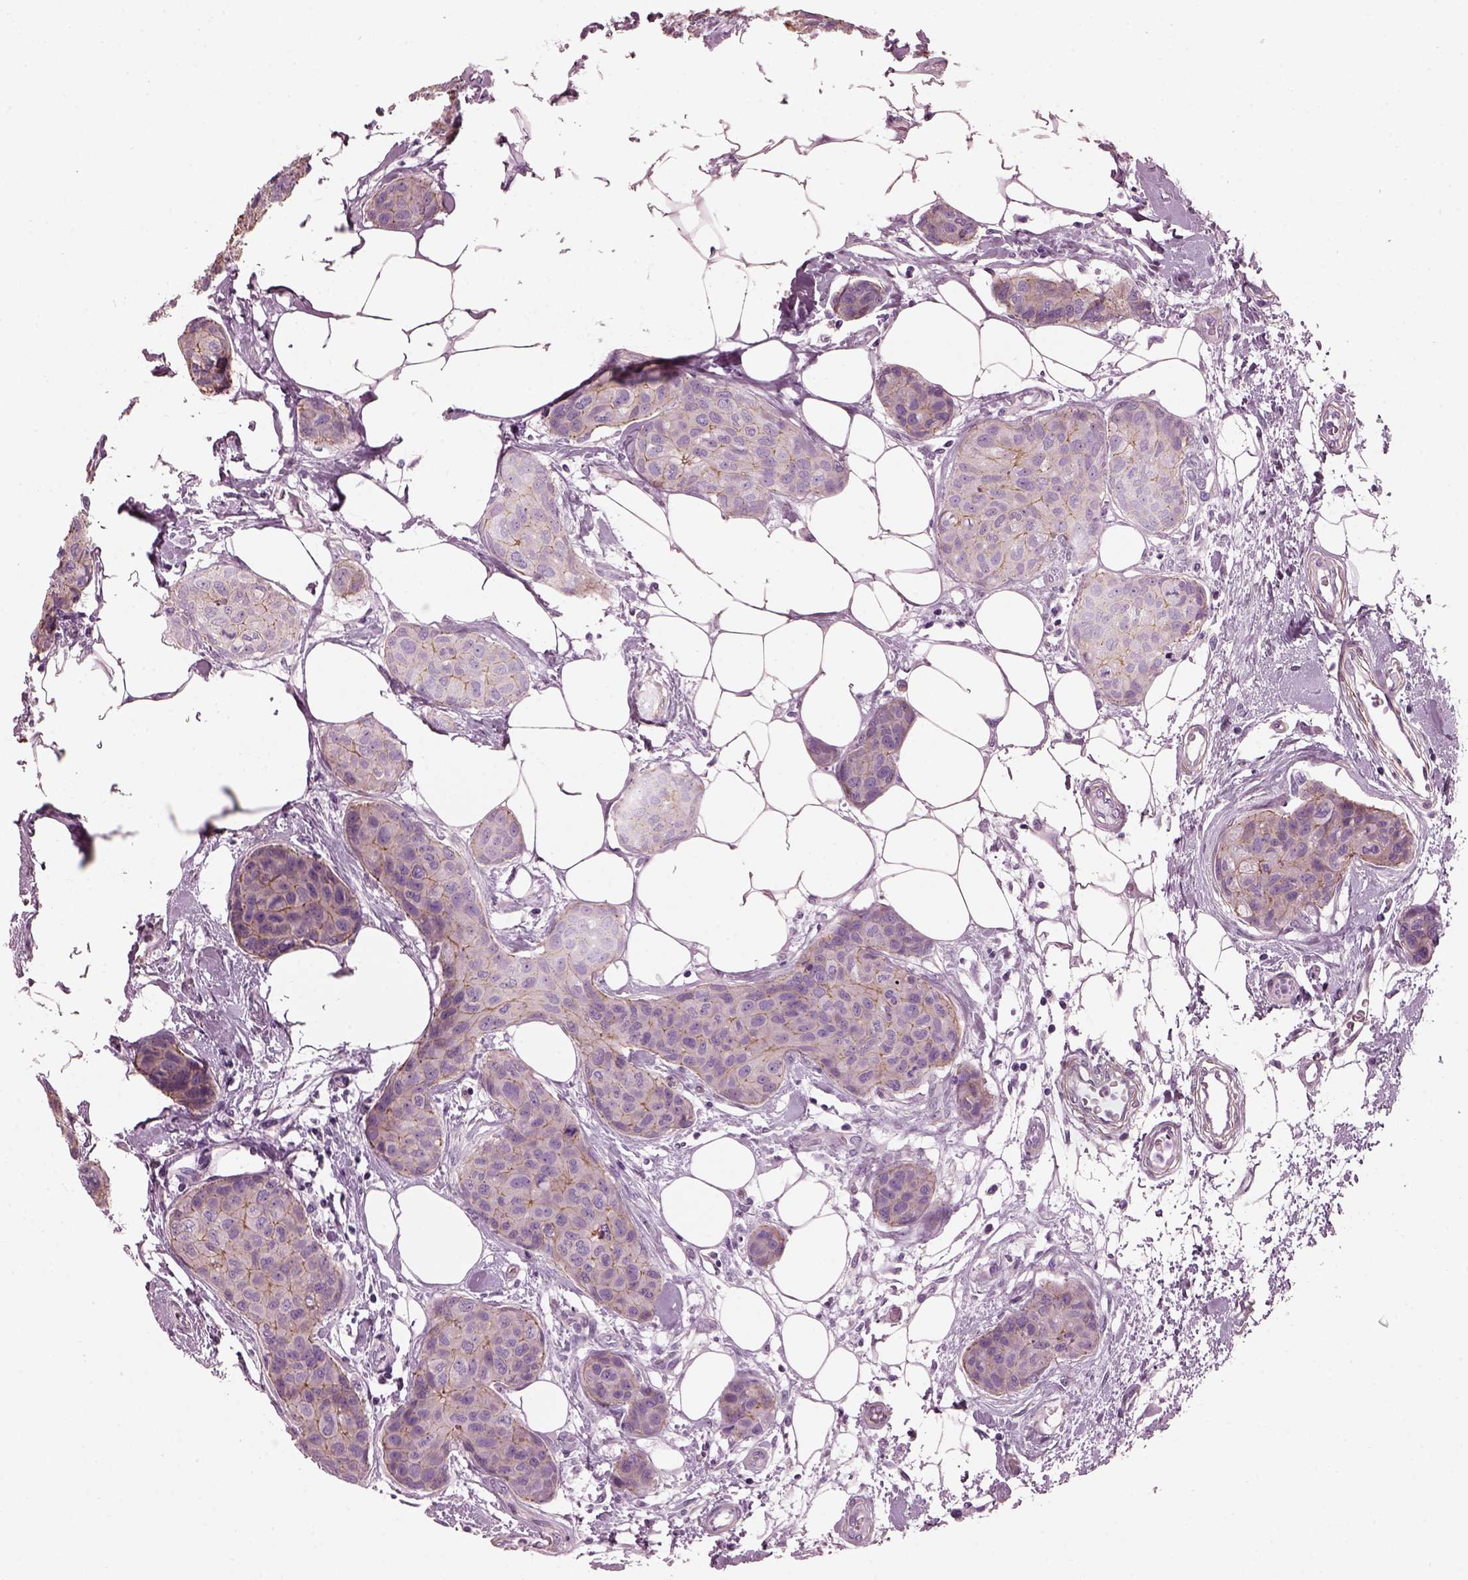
{"staining": {"intensity": "negative", "quantity": "none", "location": "none"}, "tissue": "breast cancer", "cell_type": "Tumor cells", "image_type": "cancer", "snomed": [{"axis": "morphology", "description": "Duct carcinoma"}, {"axis": "topography", "description": "Breast"}], "caption": "This photomicrograph is of breast invasive ductal carcinoma stained with immunohistochemistry to label a protein in brown with the nuclei are counter-stained blue. There is no staining in tumor cells.", "gene": "BFSP1", "patient": {"sex": "female", "age": 80}}